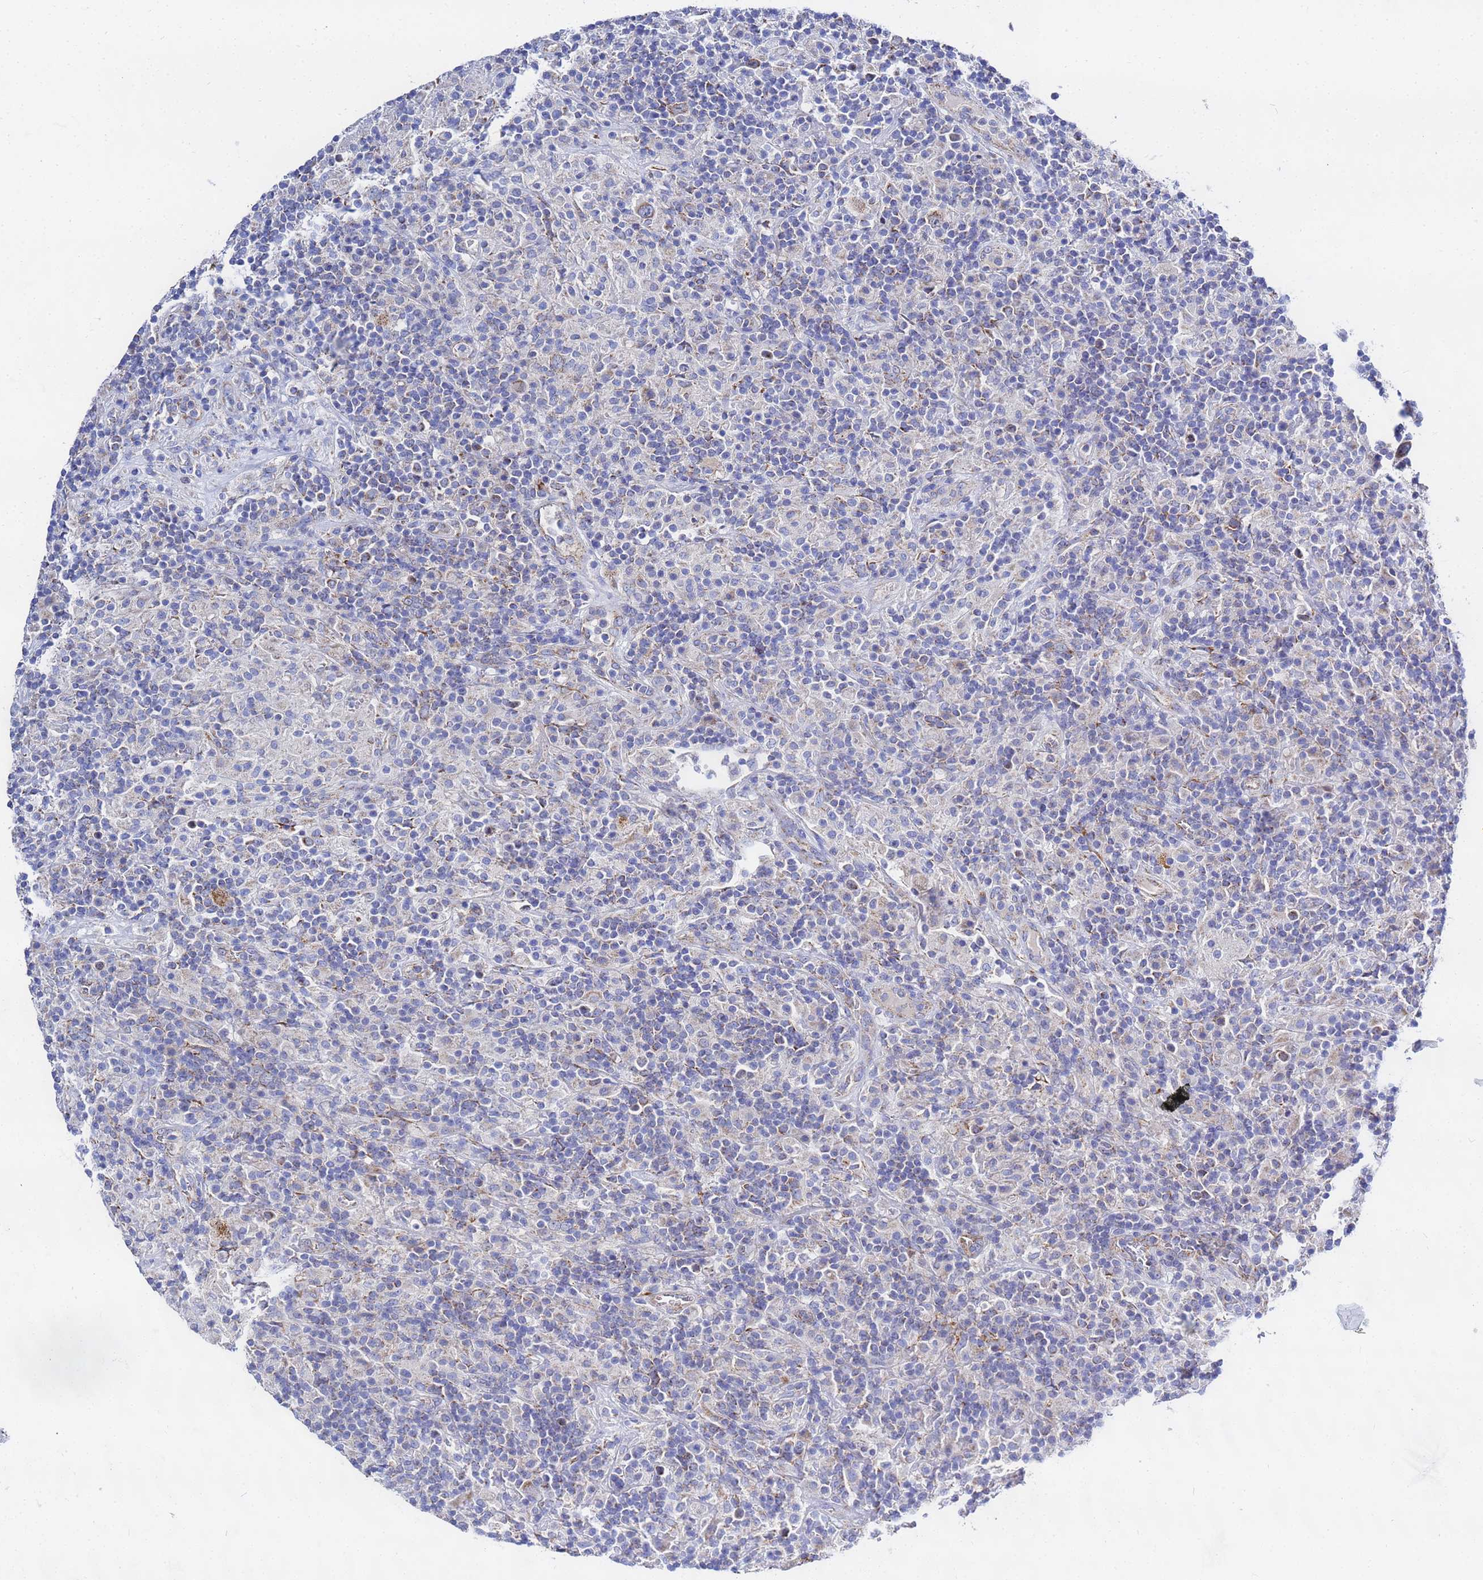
{"staining": {"intensity": "weak", "quantity": ">75%", "location": "cytoplasmic/membranous"}, "tissue": "lymphoma", "cell_type": "Tumor cells", "image_type": "cancer", "snomed": [{"axis": "morphology", "description": "Hodgkin's disease, NOS"}, {"axis": "topography", "description": "Lymph node"}], "caption": "Human Hodgkin's disease stained for a protein (brown) reveals weak cytoplasmic/membranous positive expression in about >75% of tumor cells.", "gene": "FAHD2A", "patient": {"sex": "male", "age": 70}}